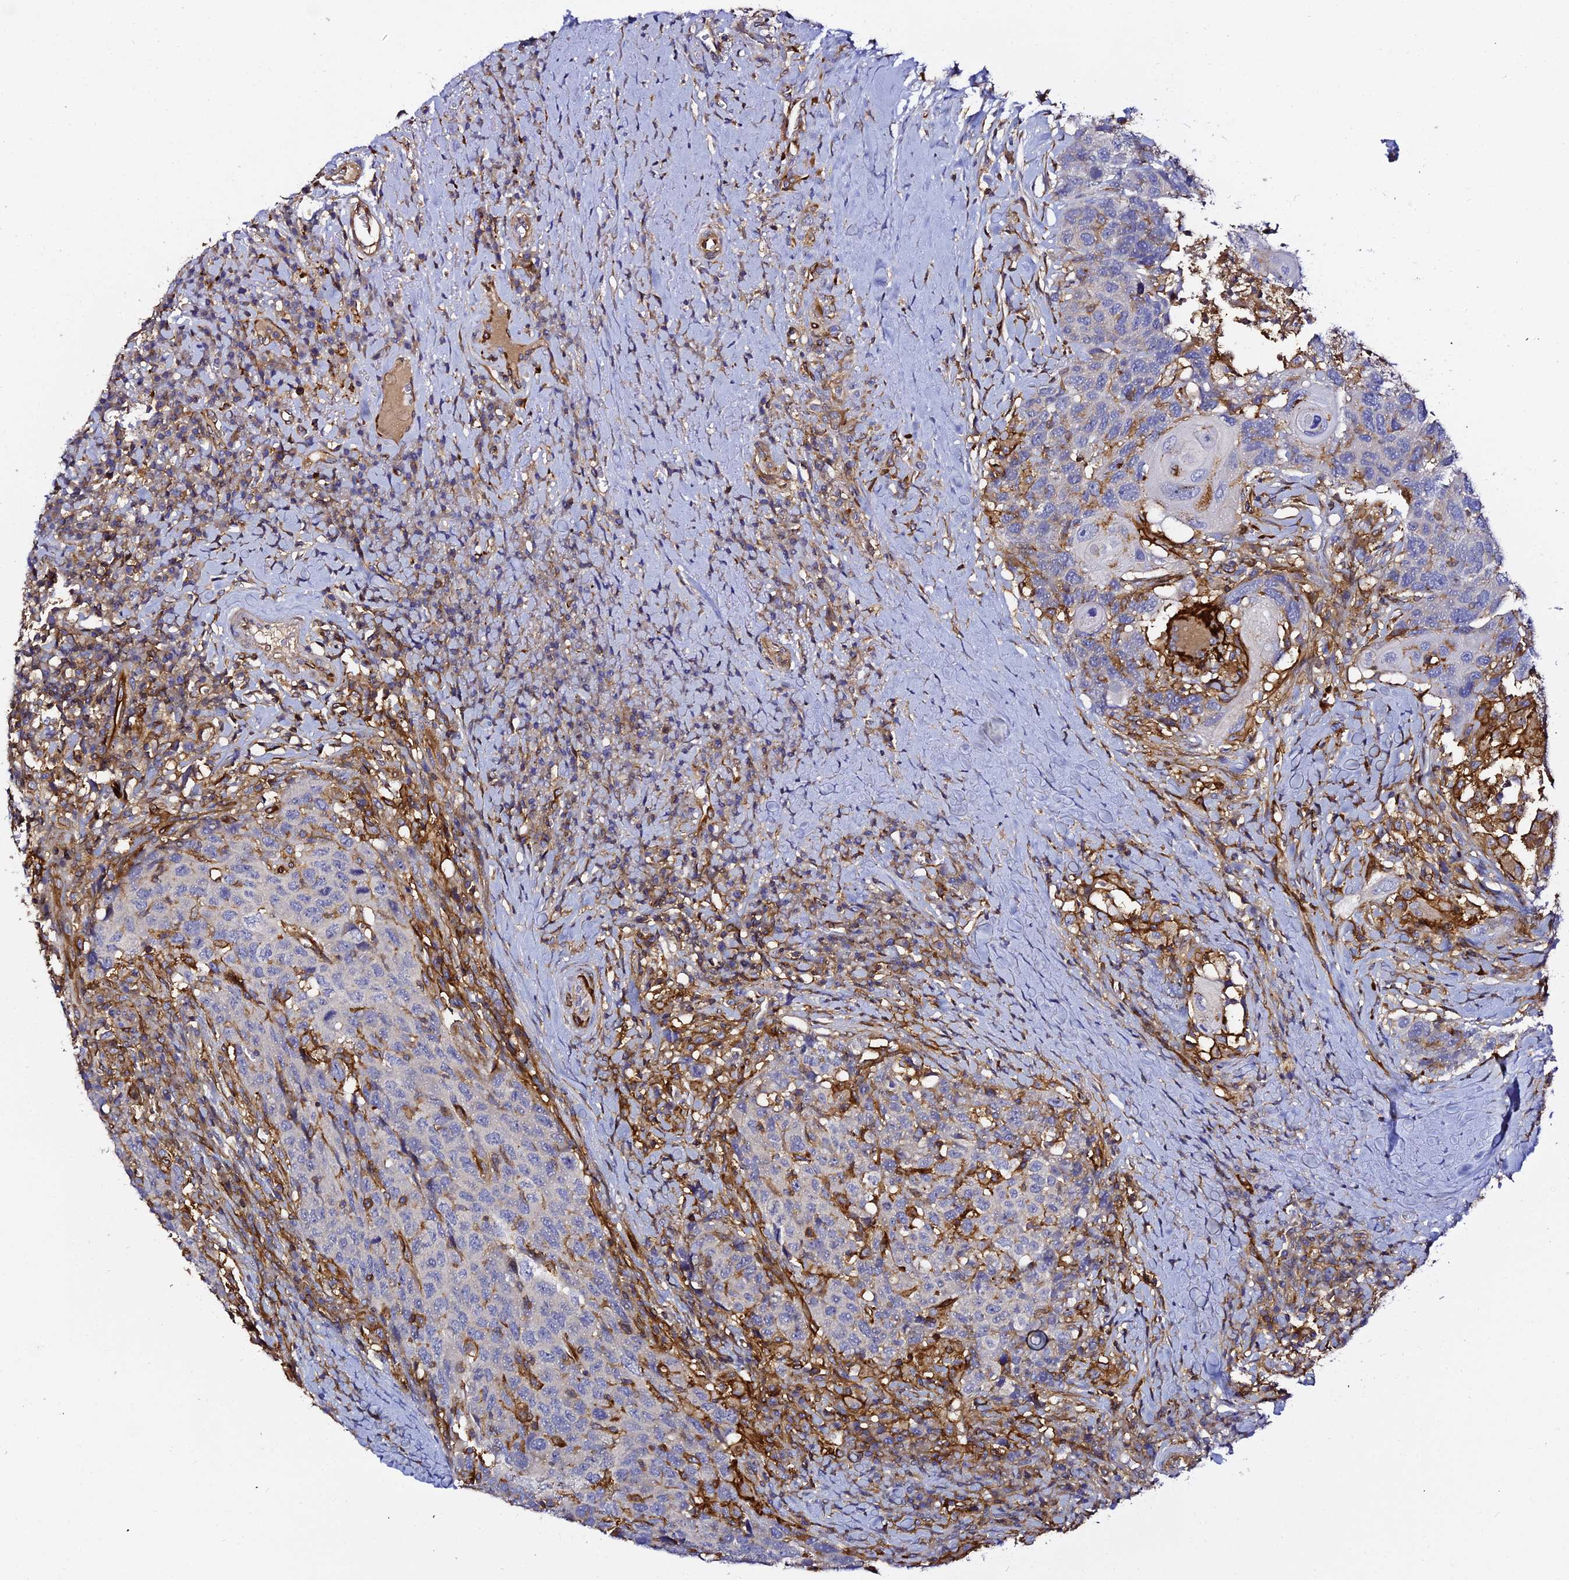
{"staining": {"intensity": "moderate", "quantity": "<25%", "location": "cytoplasmic/membranous"}, "tissue": "head and neck cancer", "cell_type": "Tumor cells", "image_type": "cancer", "snomed": [{"axis": "morphology", "description": "Squamous cell carcinoma, NOS"}, {"axis": "topography", "description": "Head-Neck"}], "caption": "IHC (DAB (3,3'-diaminobenzidine)) staining of head and neck cancer demonstrates moderate cytoplasmic/membranous protein positivity in about <25% of tumor cells.", "gene": "TRPV2", "patient": {"sex": "male", "age": 66}}